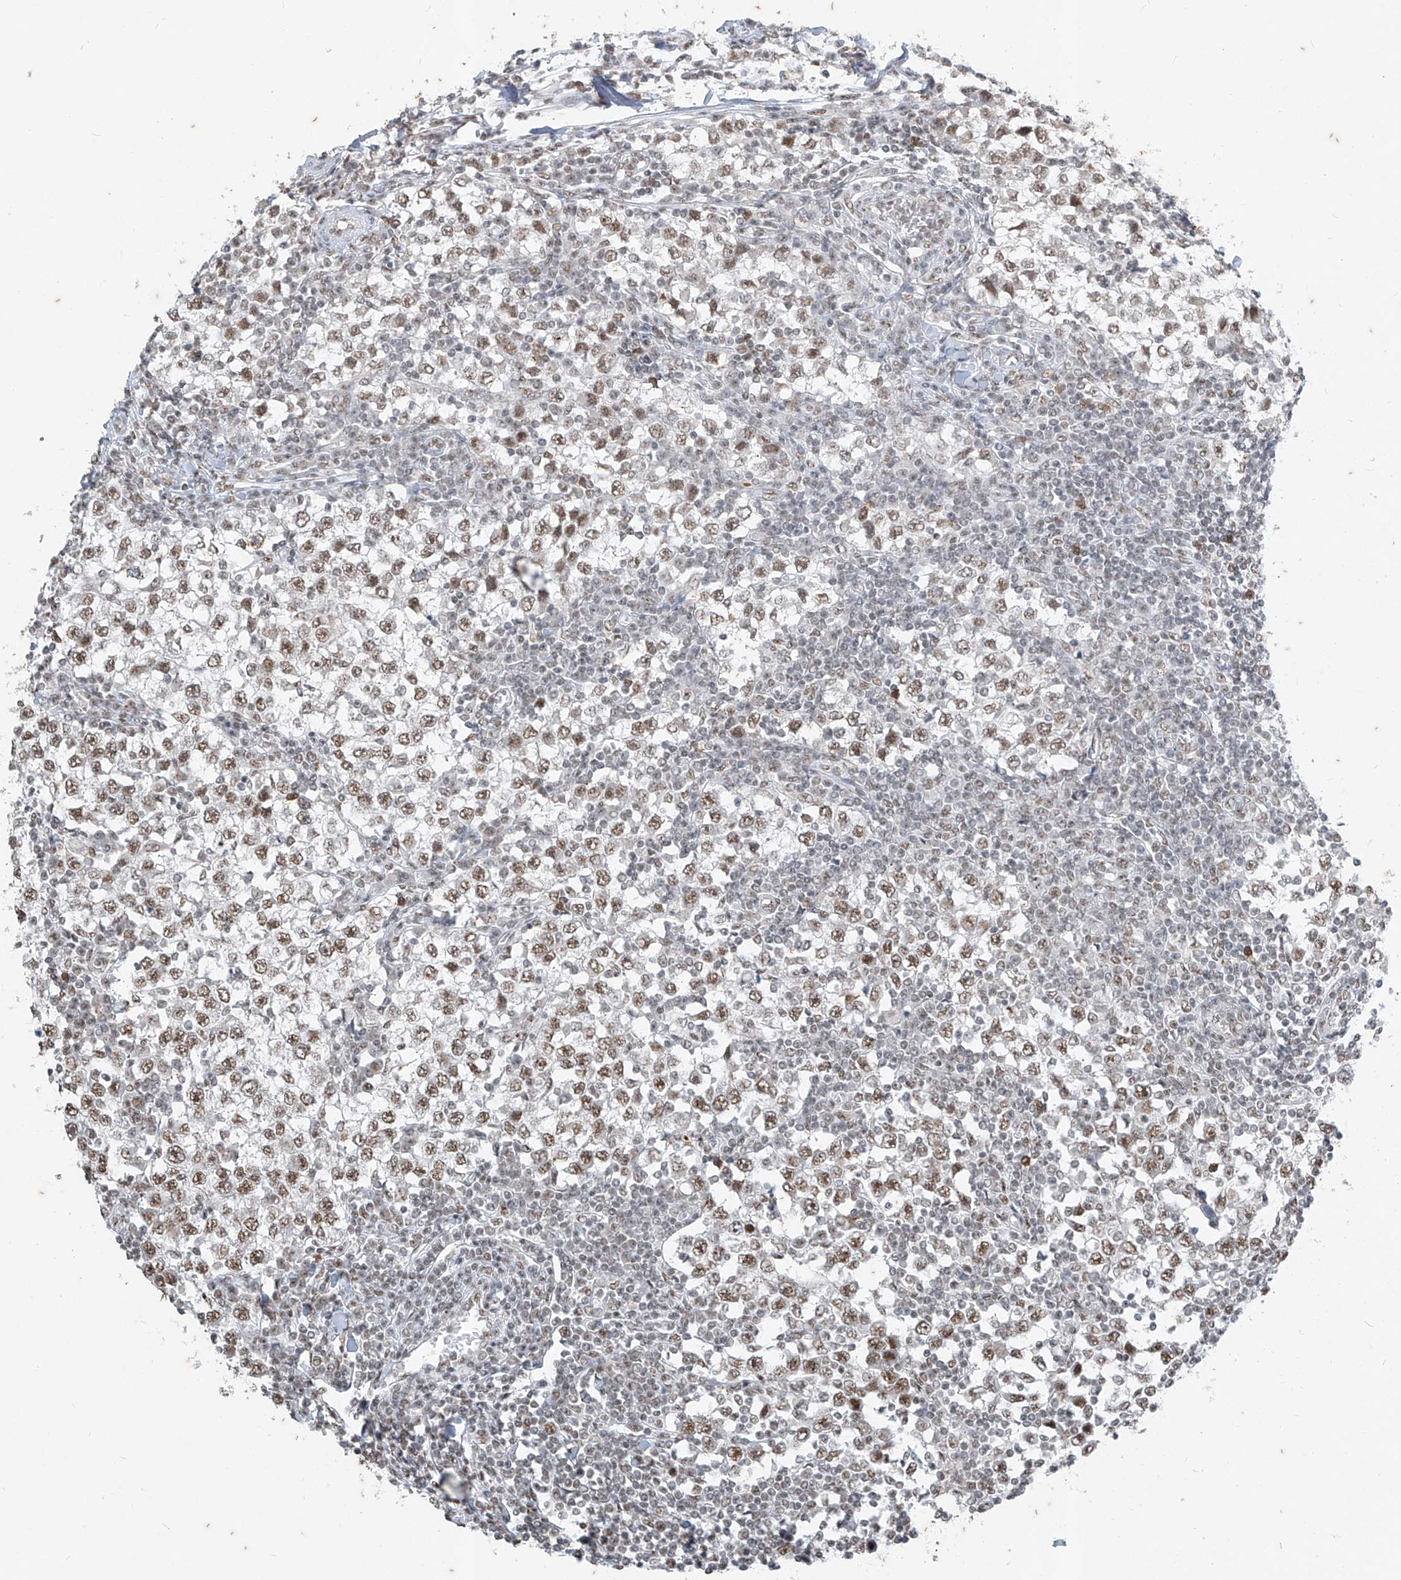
{"staining": {"intensity": "moderate", "quantity": ">75%", "location": "nuclear"}, "tissue": "testis cancer", "cell_type": "Tumor cells", "image_type": "cancer", "snomed": [{"axis": "morphology", "description": "Seminoma, NOS"}, {"axis": "topography", "description": "Testis"}], "caption": "This micrograph shows testis cancer (seminoma) stained with immunohistochemistry (IHC) to label a protein in brown. The nuclear of tumor cells show moderate positivity for the protein. Nuclei are counter-stained blue.", "gene": "TFEC", "patient": {"sex": "male", "age": 65}}